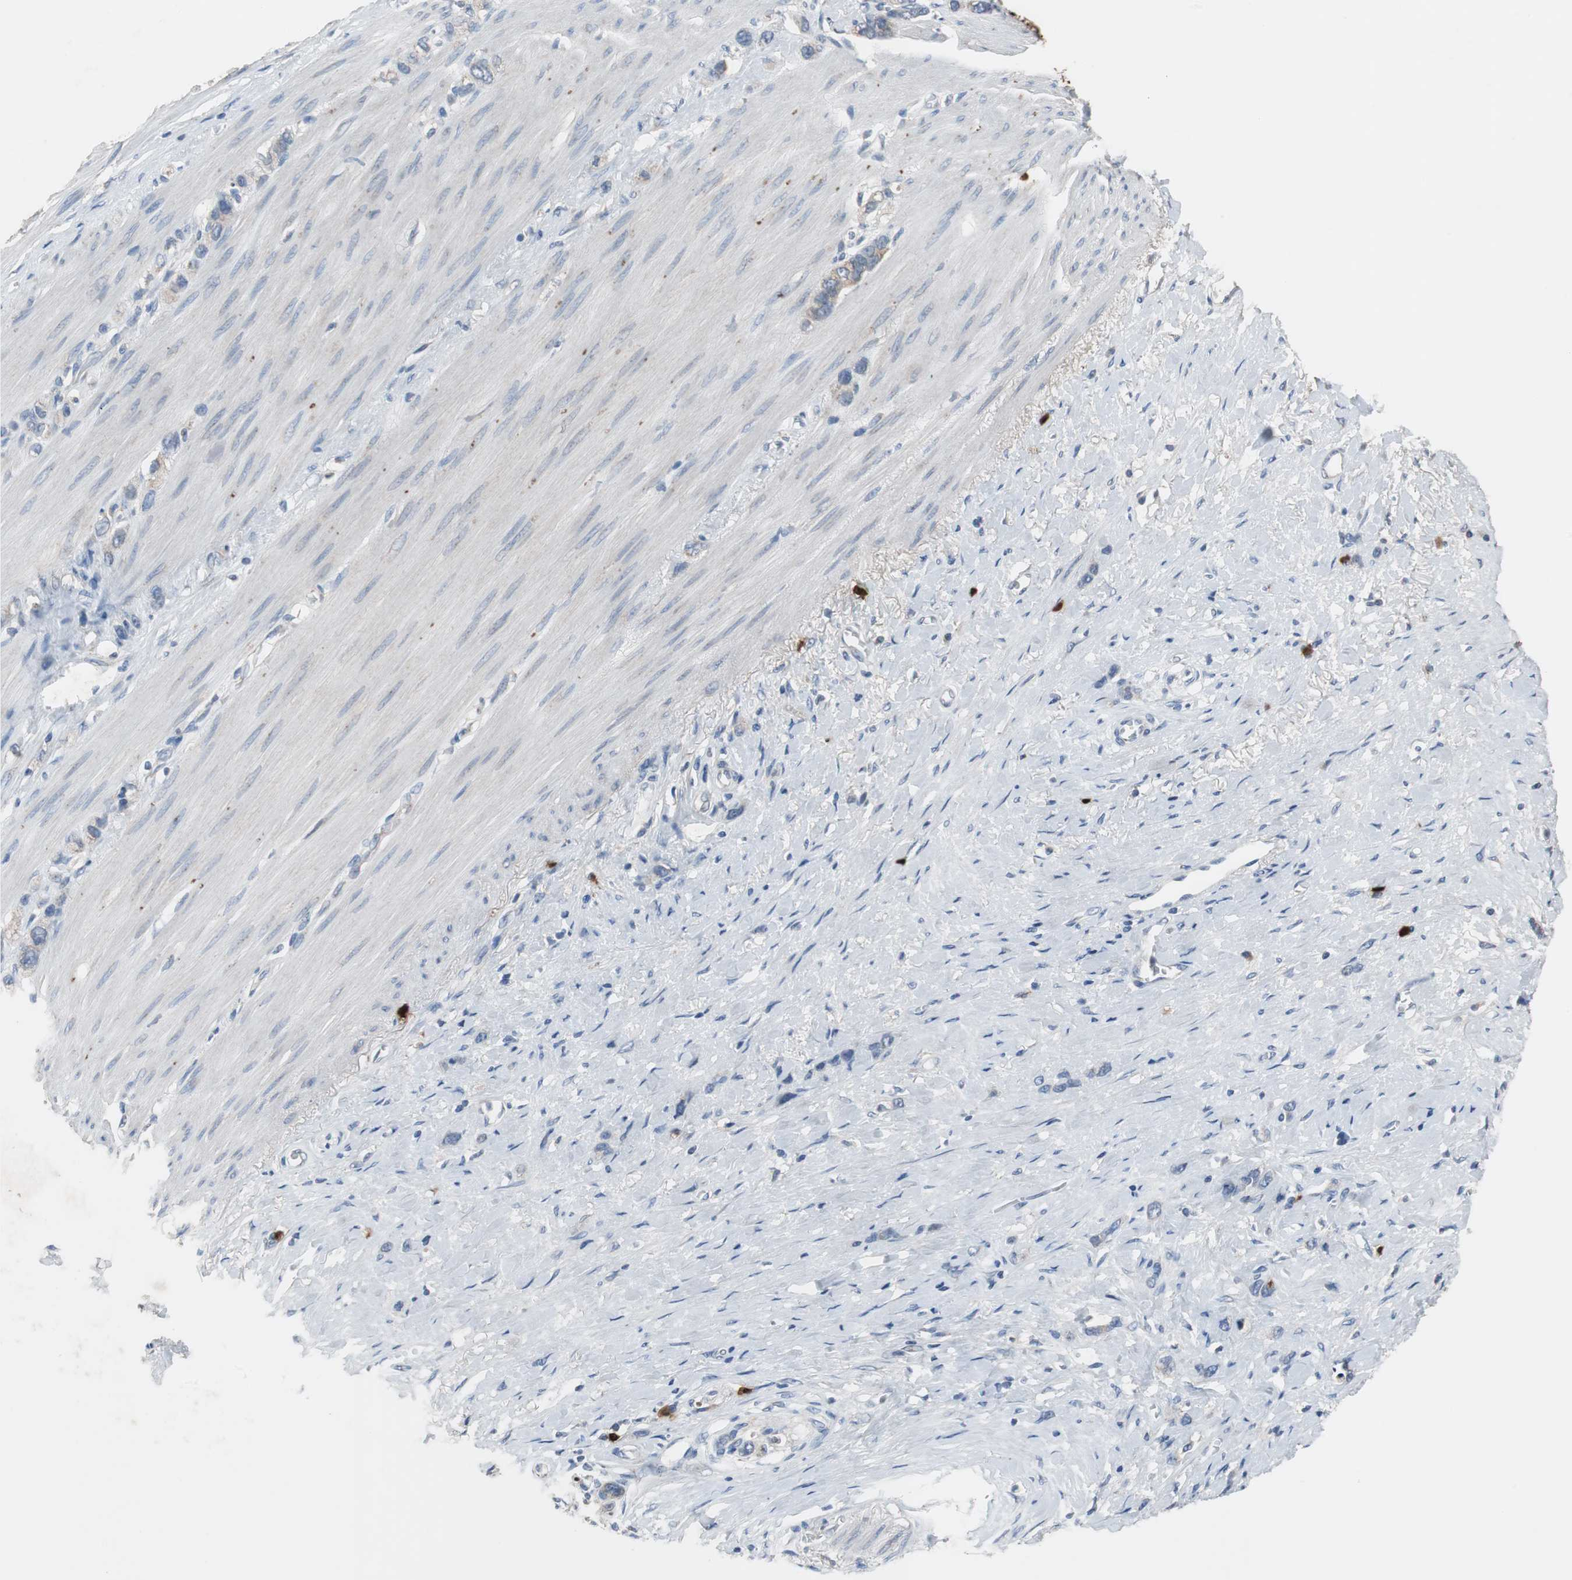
{"staining": {"intensity": "weak", "quantity": "25%-75%", "location": "cytoplasmic/membranous"}, "tissue": "stomach cancer", "cell_type": "Tumor cells", "image_type": "cancer", "snomed": [{"axis": "morphology", "description": "Normal tissue, NOS"}, {"axis": "morphology", "description": "Adenocarcinoma, NOS"}, {"axis": "morphology", "description": "Adenocarcinoma, High grade"}, {"axis": "topography", "description": "Stomach, upper"}, {"axis": "topography", "description": "Stomach"}], "caption": "Protein expression analysis of human stomach cancer reveals weak cytoplasmic/membranous expression in about 25%-75% of tumor cells. Immunohistochemistry (ihc) stains the protein of interest in brown and the nuclei are stained blue.", "gene": "CALB2", "patient": {"sex": "female", "age": 65}}